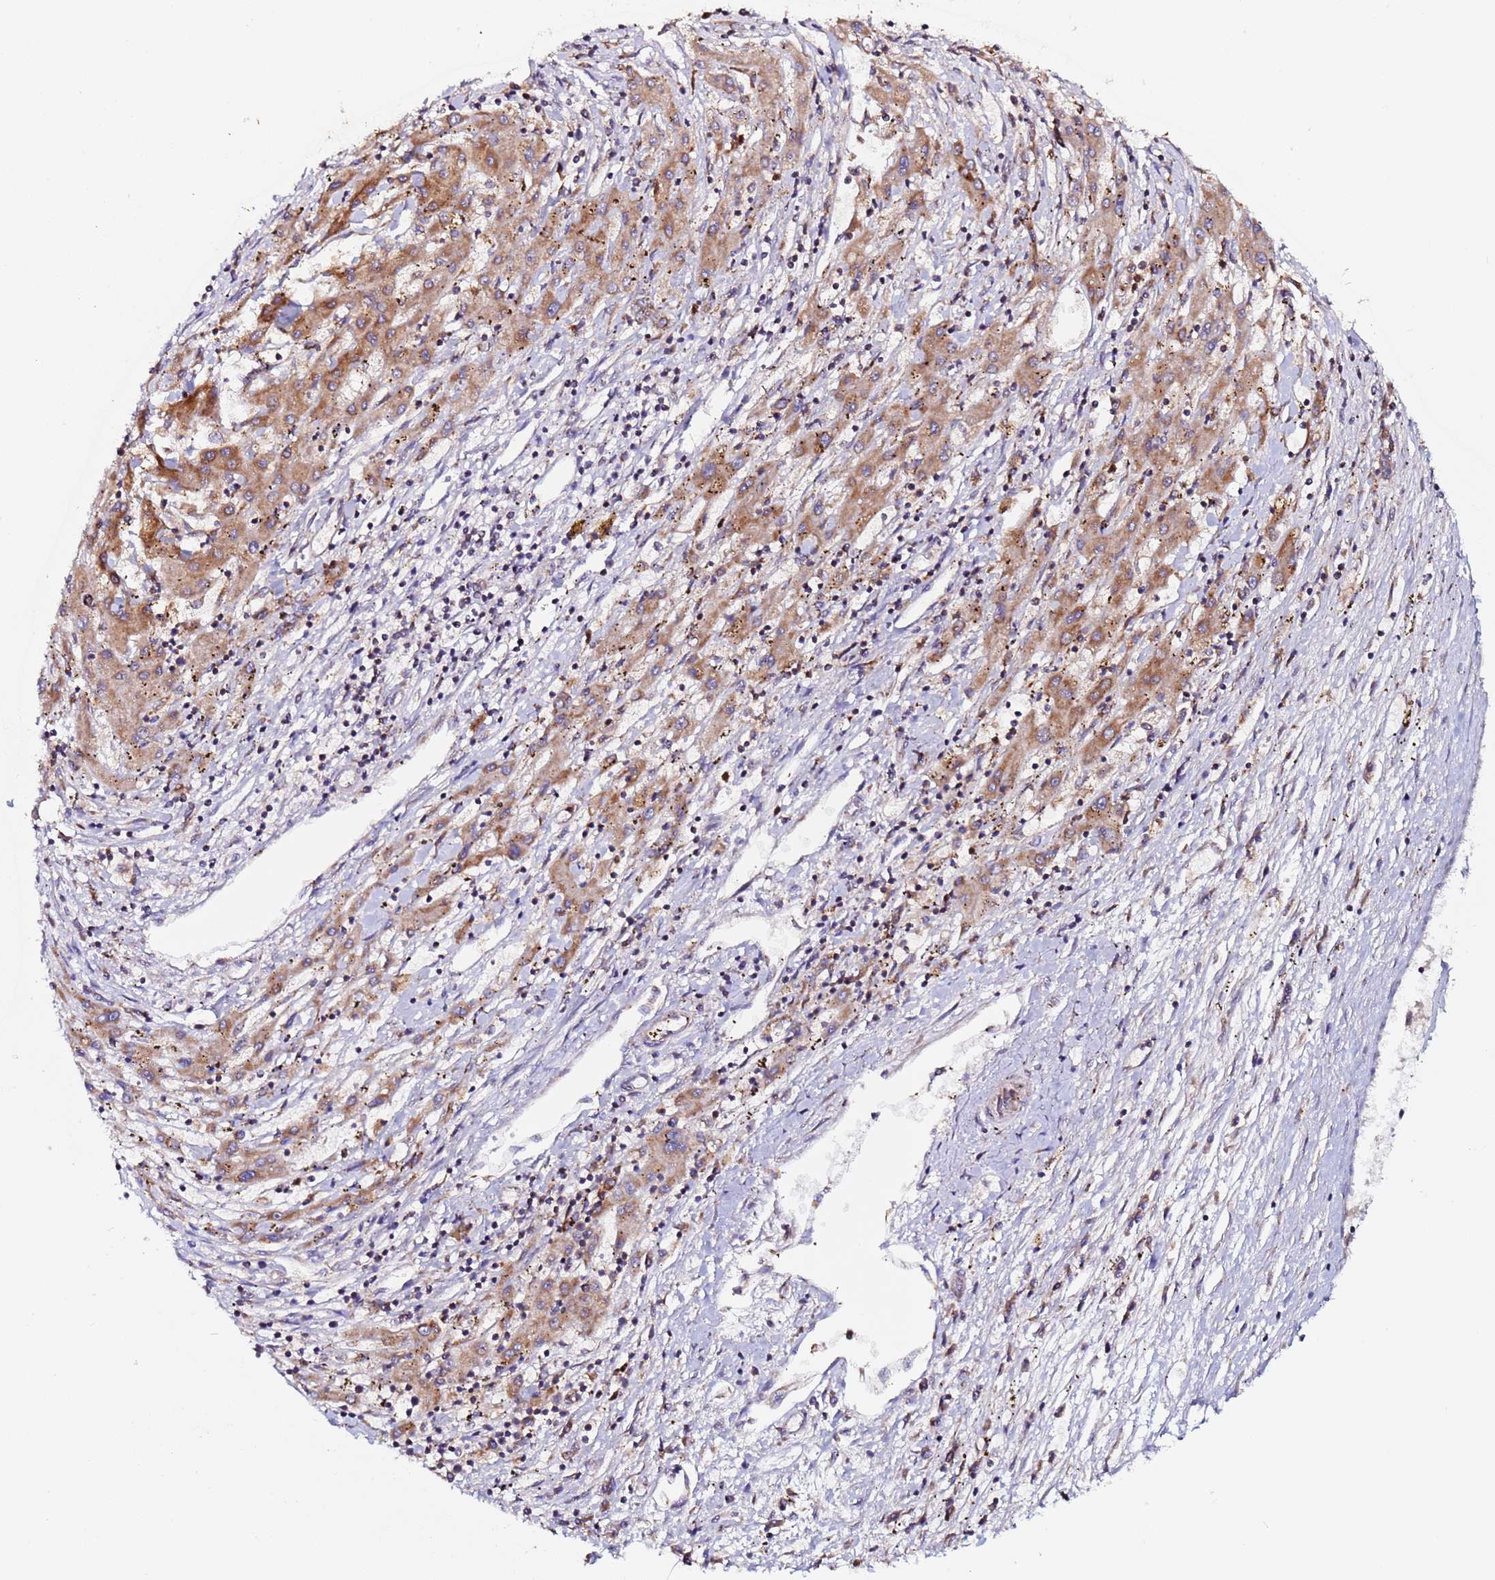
{"staining": {"intensity": "moderate", "quantity": ">75%", "location": "cytoplasmic/membranous"}, "tissue": "liver cancer", "cell_type": "Tumor cells", "image_type": "cancer", "snomed": [{"axis": "morphology", "description": "Carcinoma, Hepatocellular, NOS"}, {"axis": "topography", "description": "Liver"}], "caption": "DAB (3,3'-diaminobenzidine) immunohistochemical staining of hepatocellular carcinoma (liver) shows moderate cytoplasmic/membranous protein positivity in approximately >75% of tumor cells.", "gene": "CCDC127", "patient": {"sex": "male", "age": 72}}